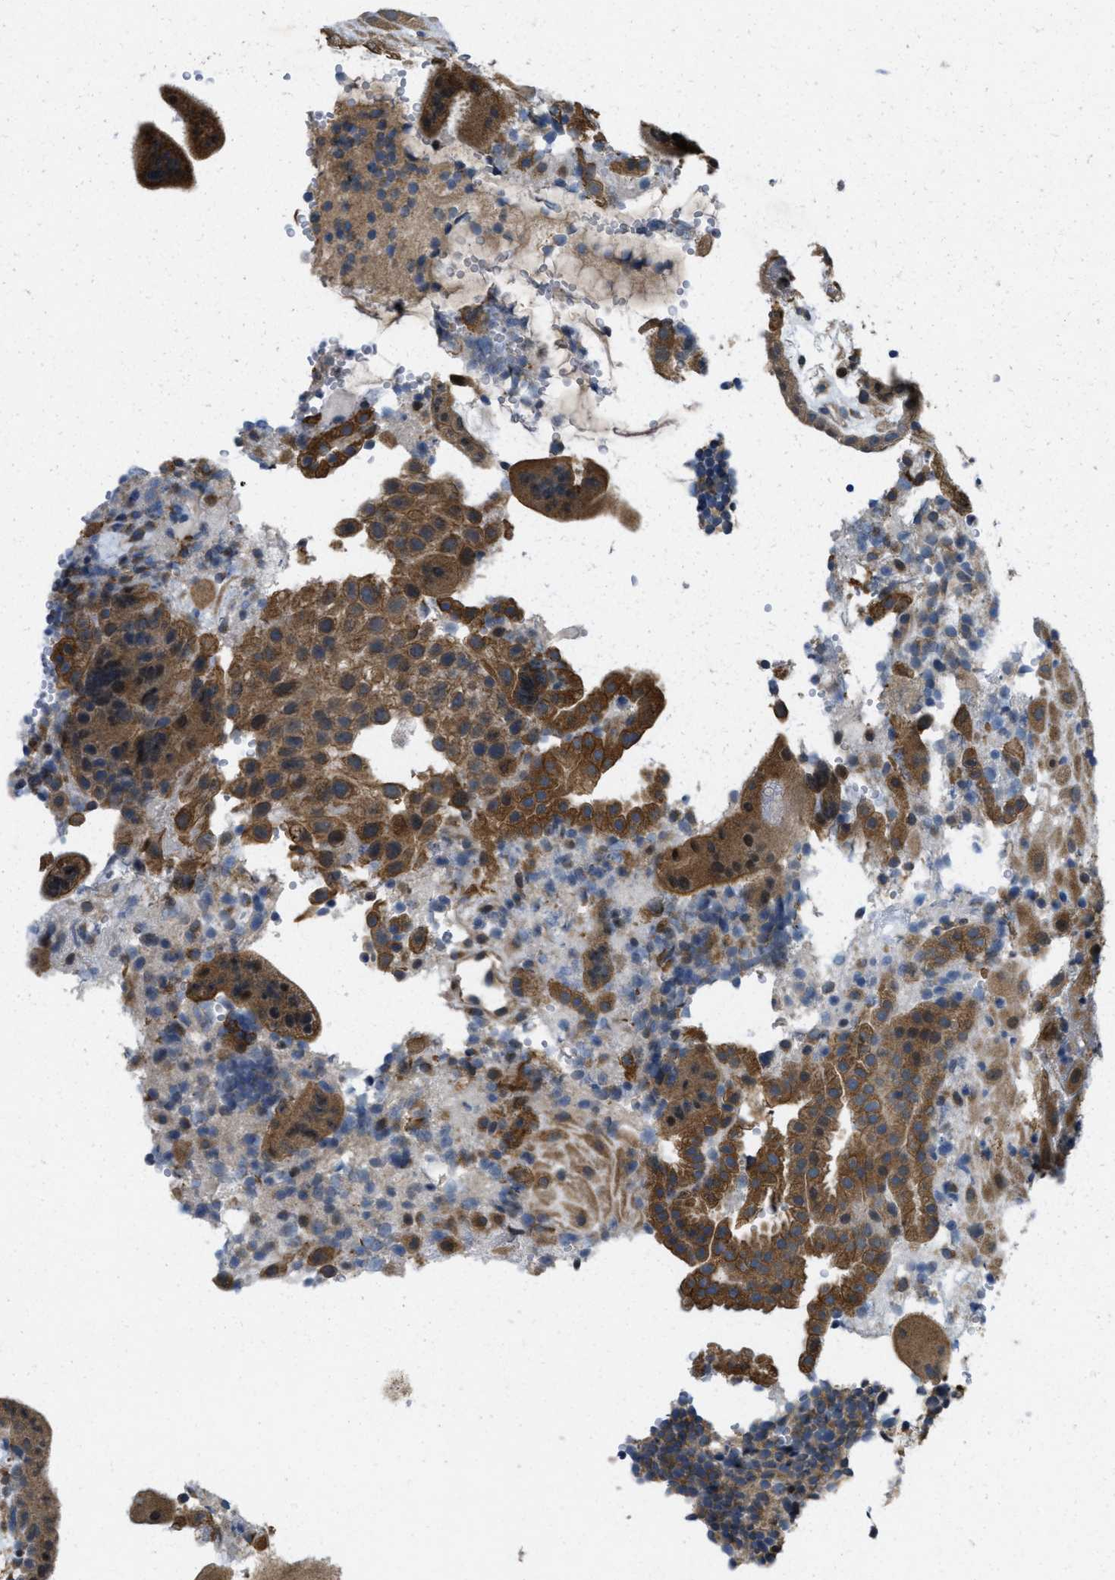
{"staining": {"intensity": "strong", "quantity": ">75%", "location": "cytoplasmic/membranous"}, "tissue": "placenta", "cell_type": "Decidual cells", "image_type": "normal", "snomed": [{"axis": "morphology", "description": "Normal tissue, NOS"}, {"axis": "topography", "description": "Placenta"}], "caption": "Unremarkable placenta exhibits strong cytoplasmic/membranous staining in about >75% of decidual cells, visualized by immunohistochemistry.", "gene": "IFNLR1", "patient": {"sex": "female", "age": 18}}